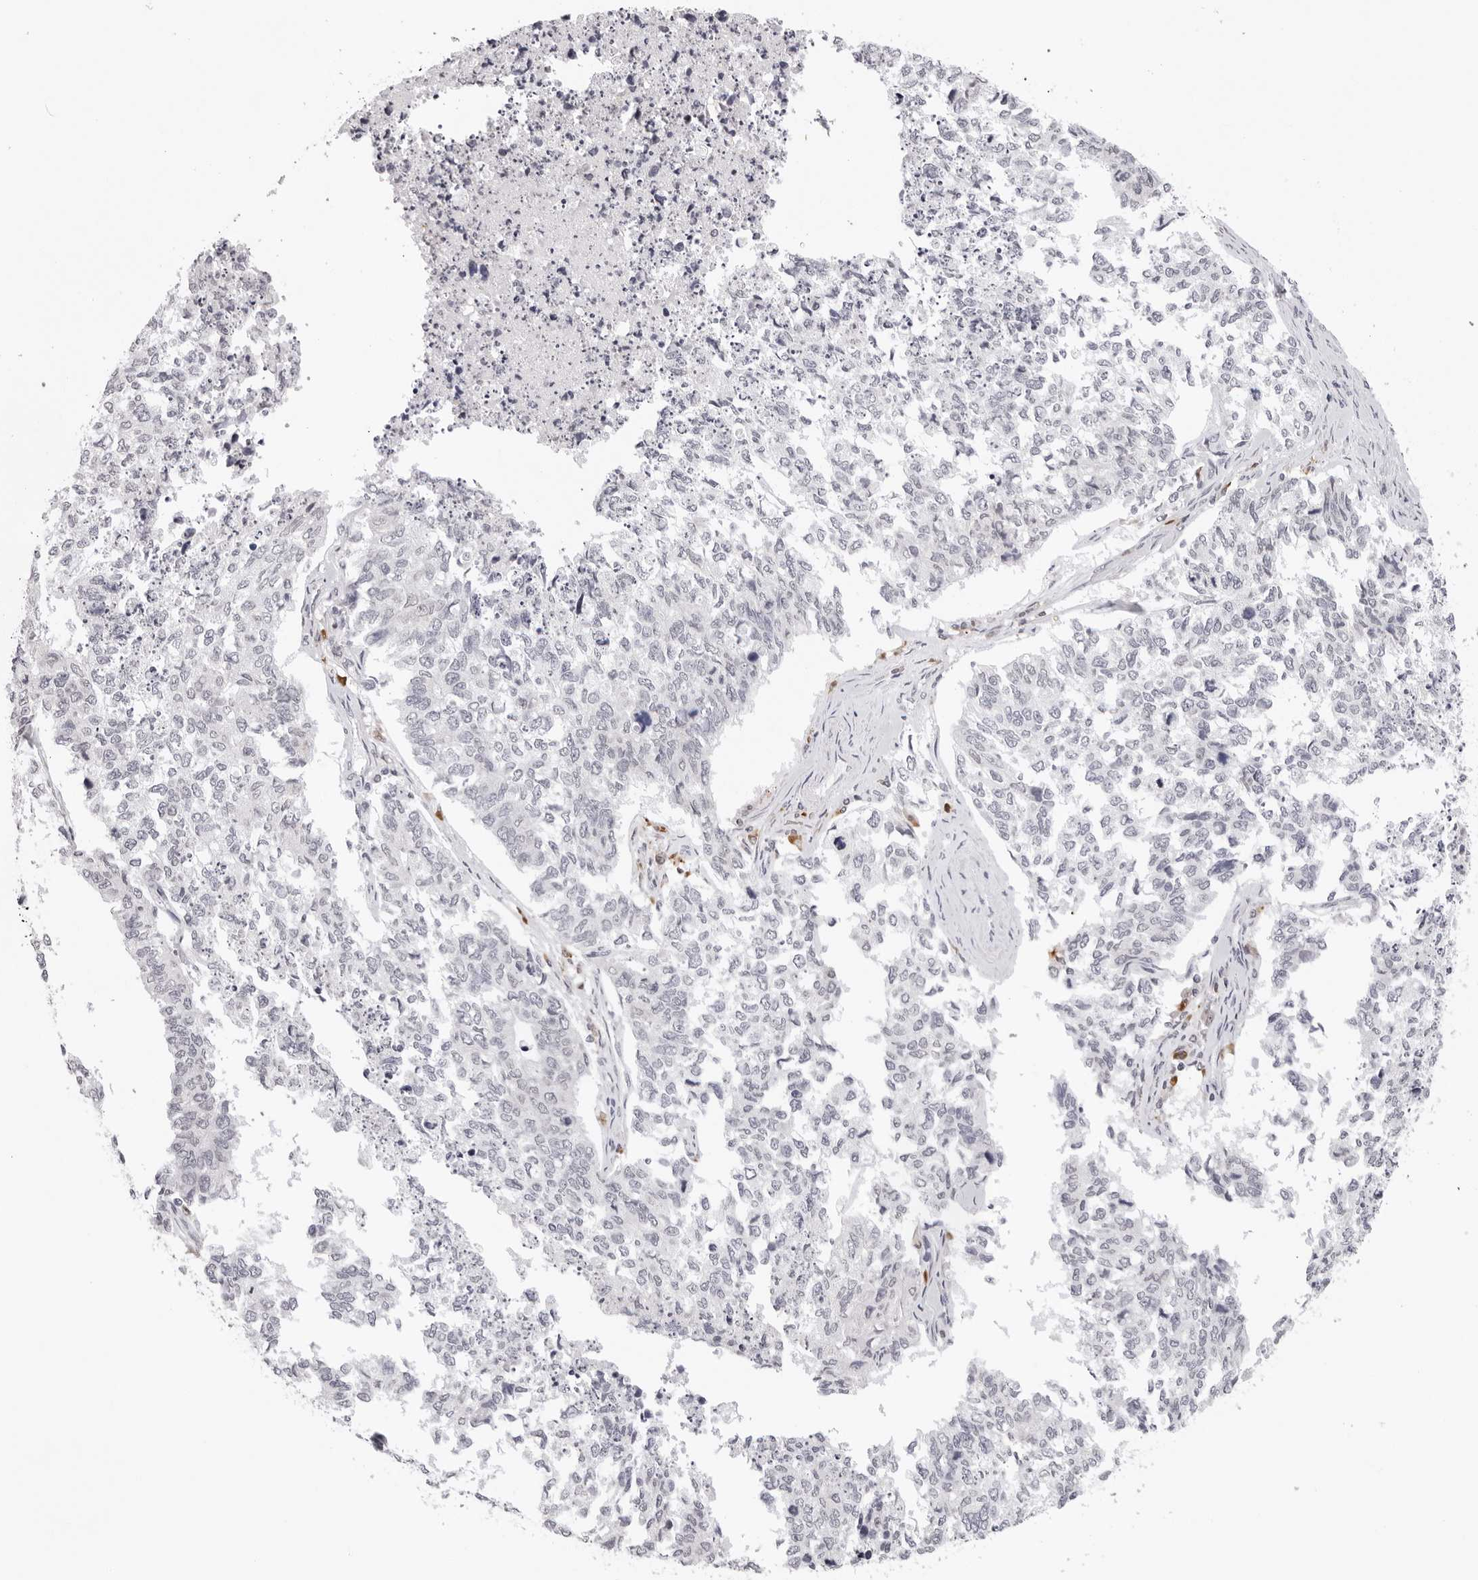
{"staining": {"intensity": "negative", "quantity": "none", "location": "none"}, "tissue": "cervical cancer", "cell_type": "Tumor cells", "image_type": "cancer", "snomed": [{"axis": "morphology", "description": "Squamous cell carcinoma, NOS"}, {"axis": "topography", "description": "Cervix"}], "caption": "Immunohistochemical staining of human cervical cancer exhibits no significant positivity in tumor cells. (IHC, brightfield microscopy, high magnification).", "gene": "IL17RA", "patient": {"sex": "female", "age": 63}}